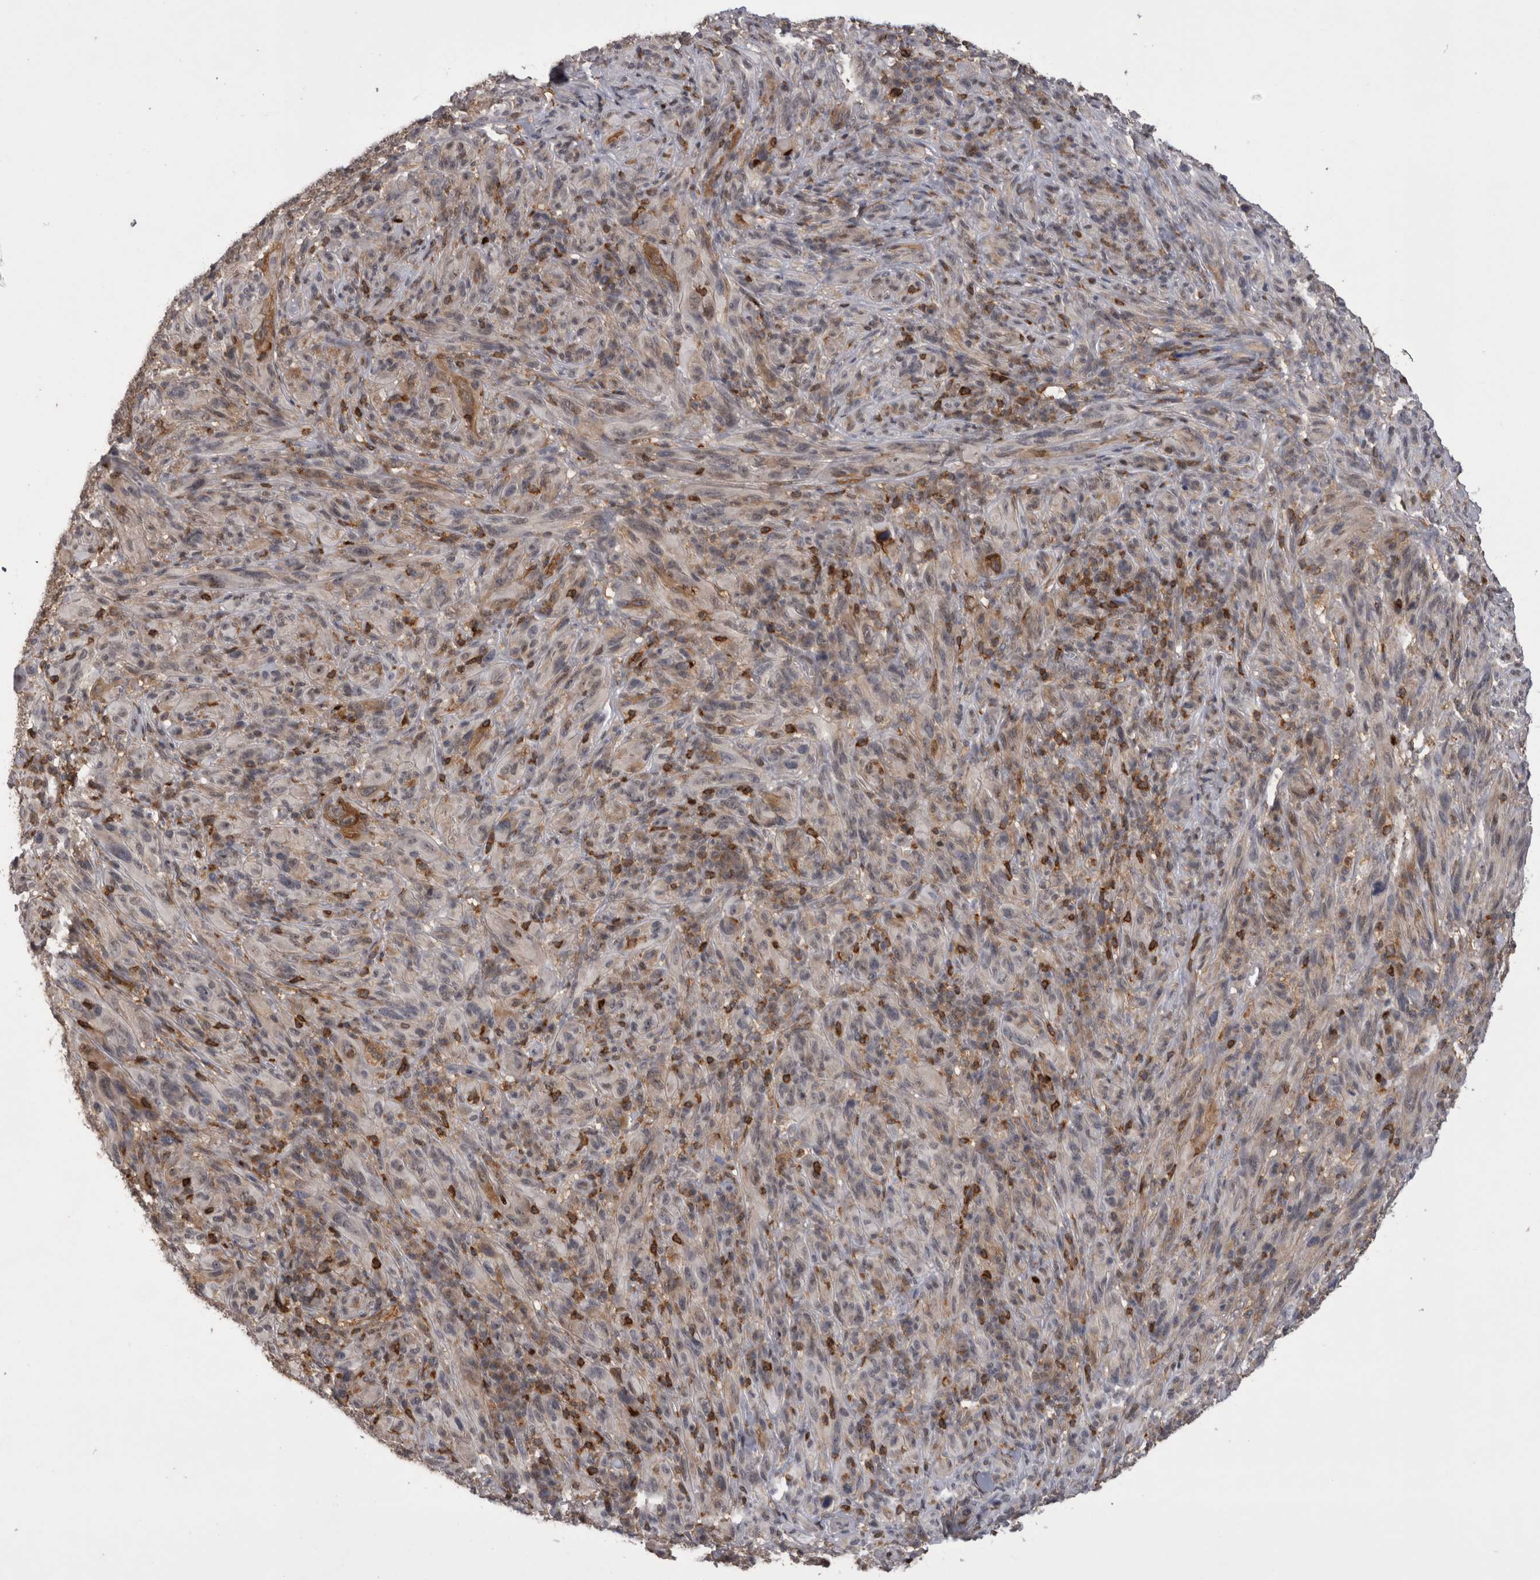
{"staining": {"intensity": "moderate", "quantity": "<25%", "location": "cytoplasmic/membranous"}, "tissue": "melanoma", "cell_type": "Tumor cells", "image_type": "cancer", "snomed": [{"axis": "morphology", "description": "Malignant melanoma, NOS"}, {"axis": "topography", "description": "Skin of head"}], "caption": "Immunohistochemical staining of human malignant melanoma reveals low levels of moderate cytoplasmic/membranous protein expression in approximately <25% of tumor cells.", "gene": "NFATC2", "patient": {"sex": "male", "age": 96}}